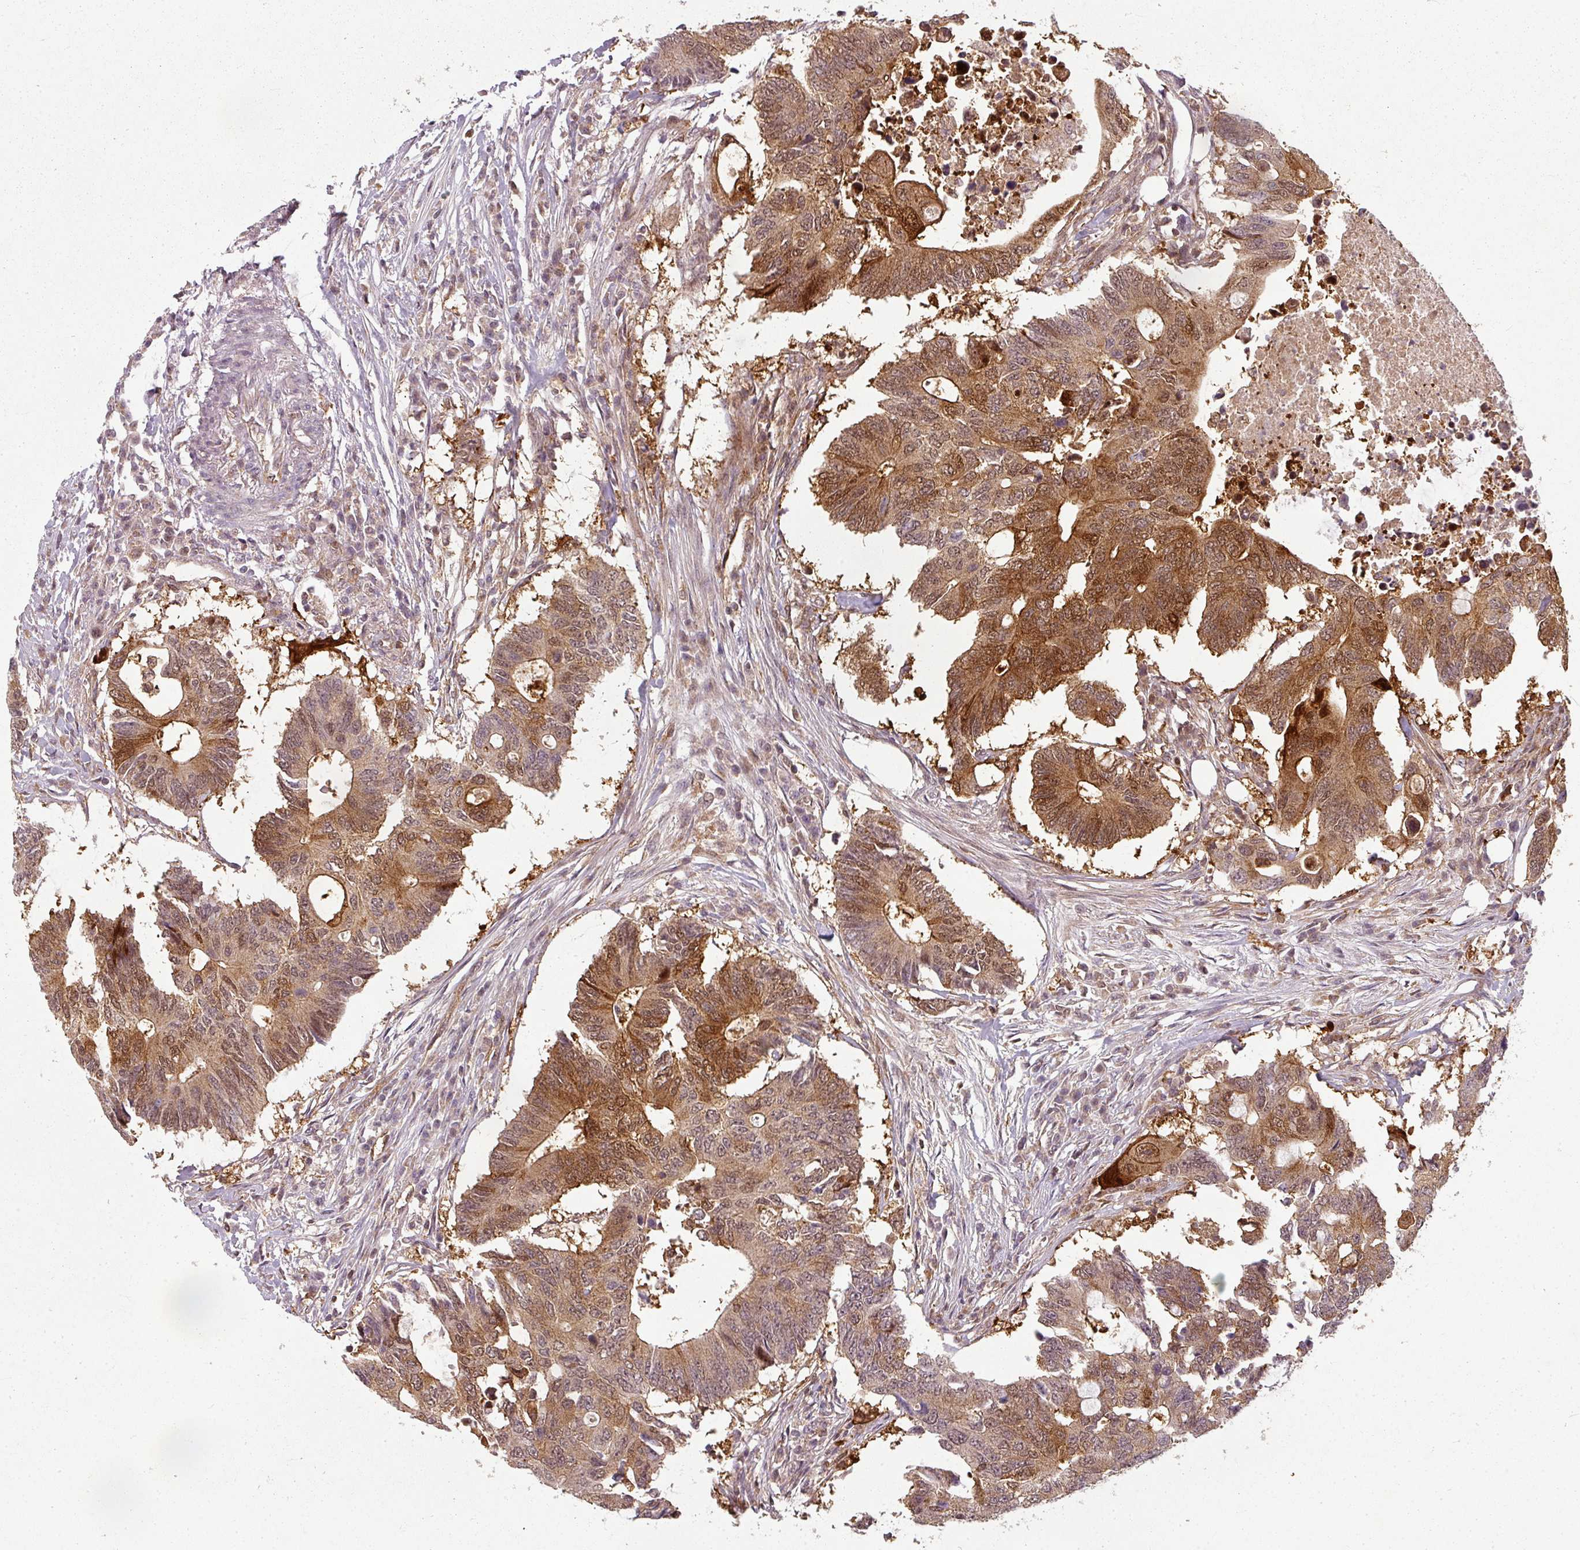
{"staining": {"intensity": "moderate", "quantity": ">75%", "location": "cytoplasmic/membranous,nuclear"}, "tissue": "colorectal cancer", "cell_type": "Tumor cells", "image_type": "cancer", "snomed": [{"axis": "morphology", "description": "Adenocarcinoma, NOS"}, {"axis": "topography", "description": "Colon"}], "caption": "Colorectal cancer stained with immunohistochemistry reveals moderate cytoplasmic/membranous and nuclear expression in approximately >75% of tumor cells.", "gene": "CLIC1", "patient": {"sex": "male", "age": 71}}